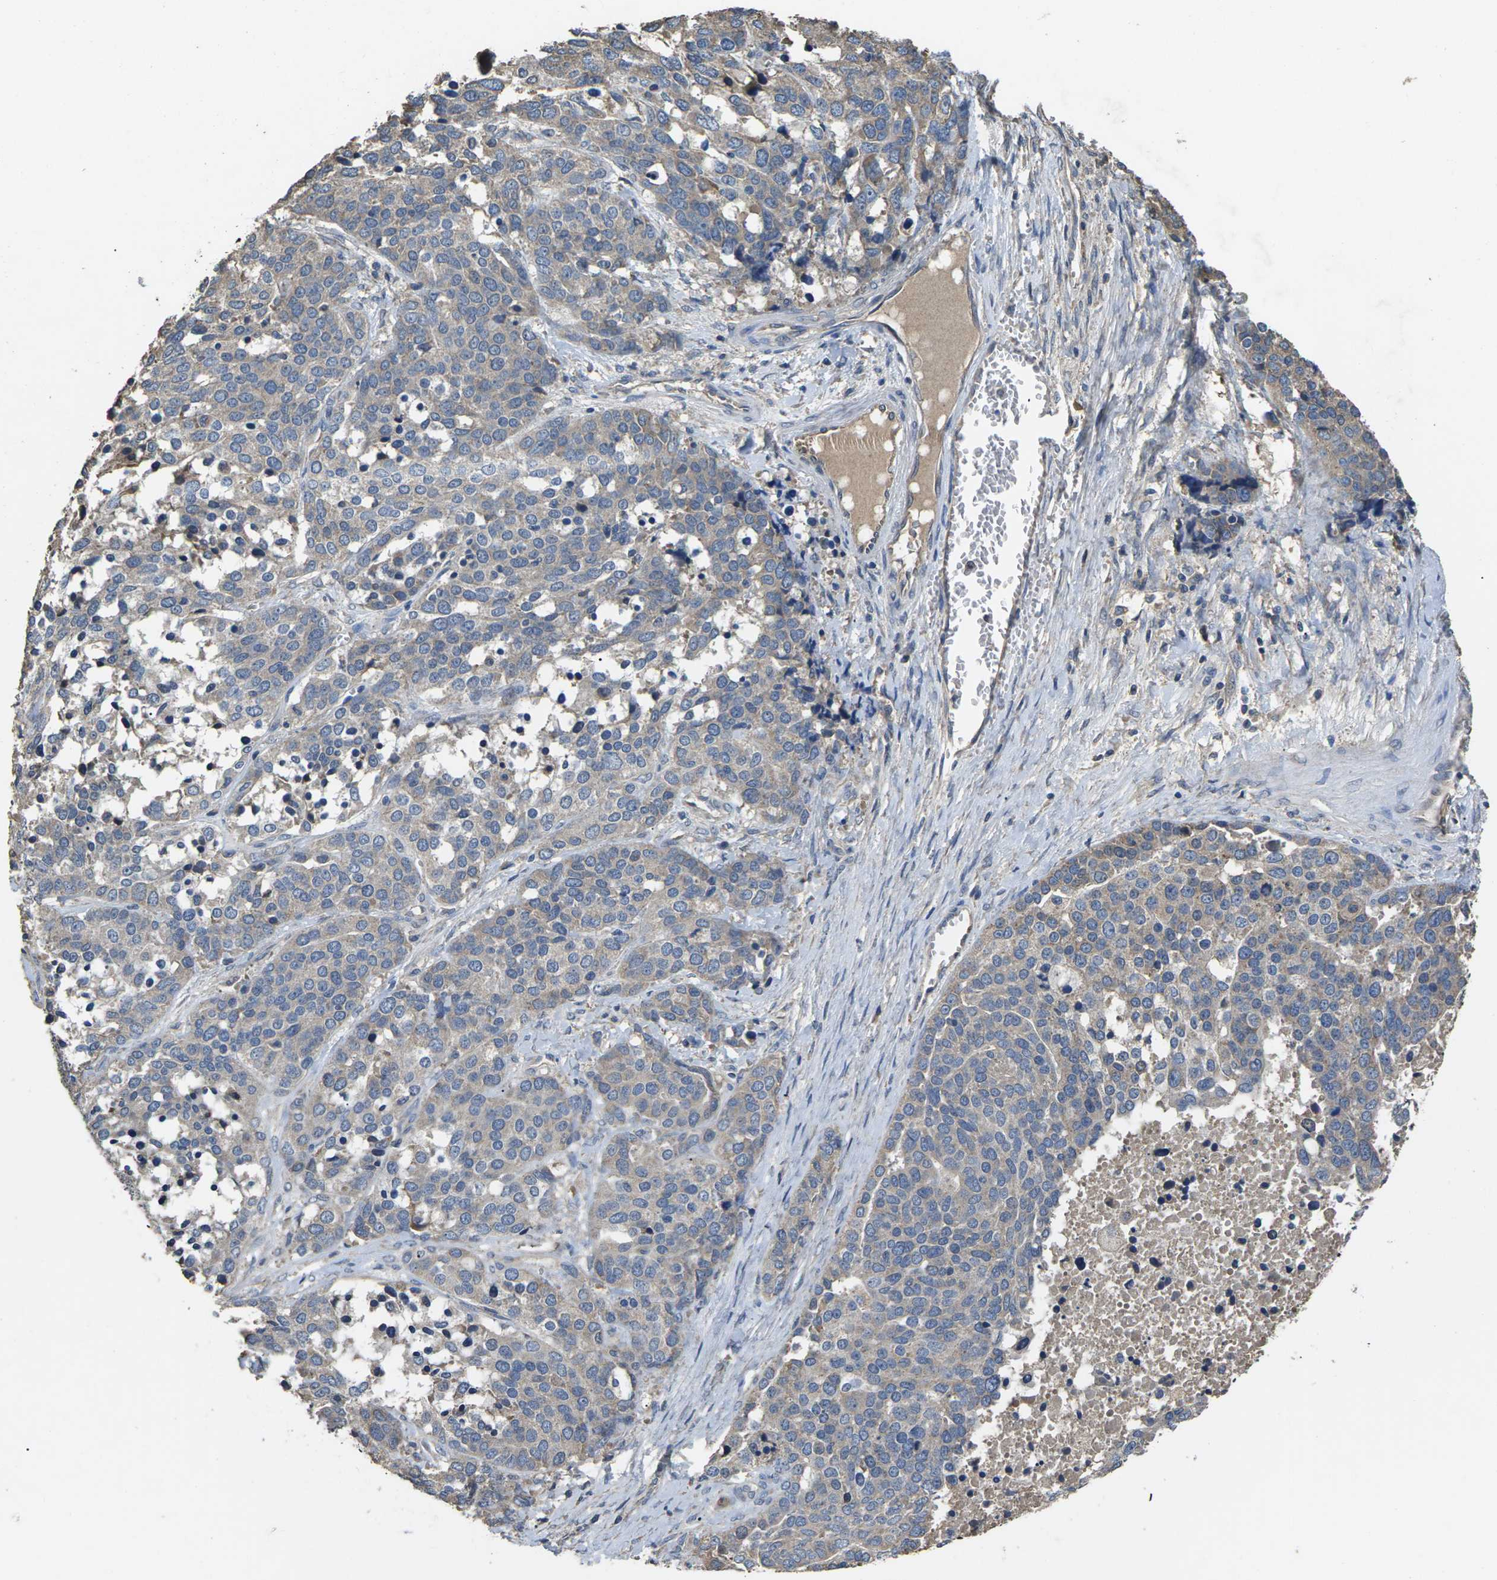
{"staining": {"intensity": "weak", "quantity": "<25%", "location": "cytoplasmic/membranous"}, "tissue": "ovarian cancer", "cell_type": "Tumor cells", "image_type": "cancer", "snomed": [{"axis": "morphology", "description": "Cystadenocarcinoma, serous, NOS"}, {"axis": "topography", "description": "Ovary"}], "caption": "This is a image of immunohistochemistry staining of serous cystadenocarcinoma (ovarian), which shows no positivity in tumor cells.", "gene": "B4GAT1", "patient": {"sex": "female", "age": 44}}